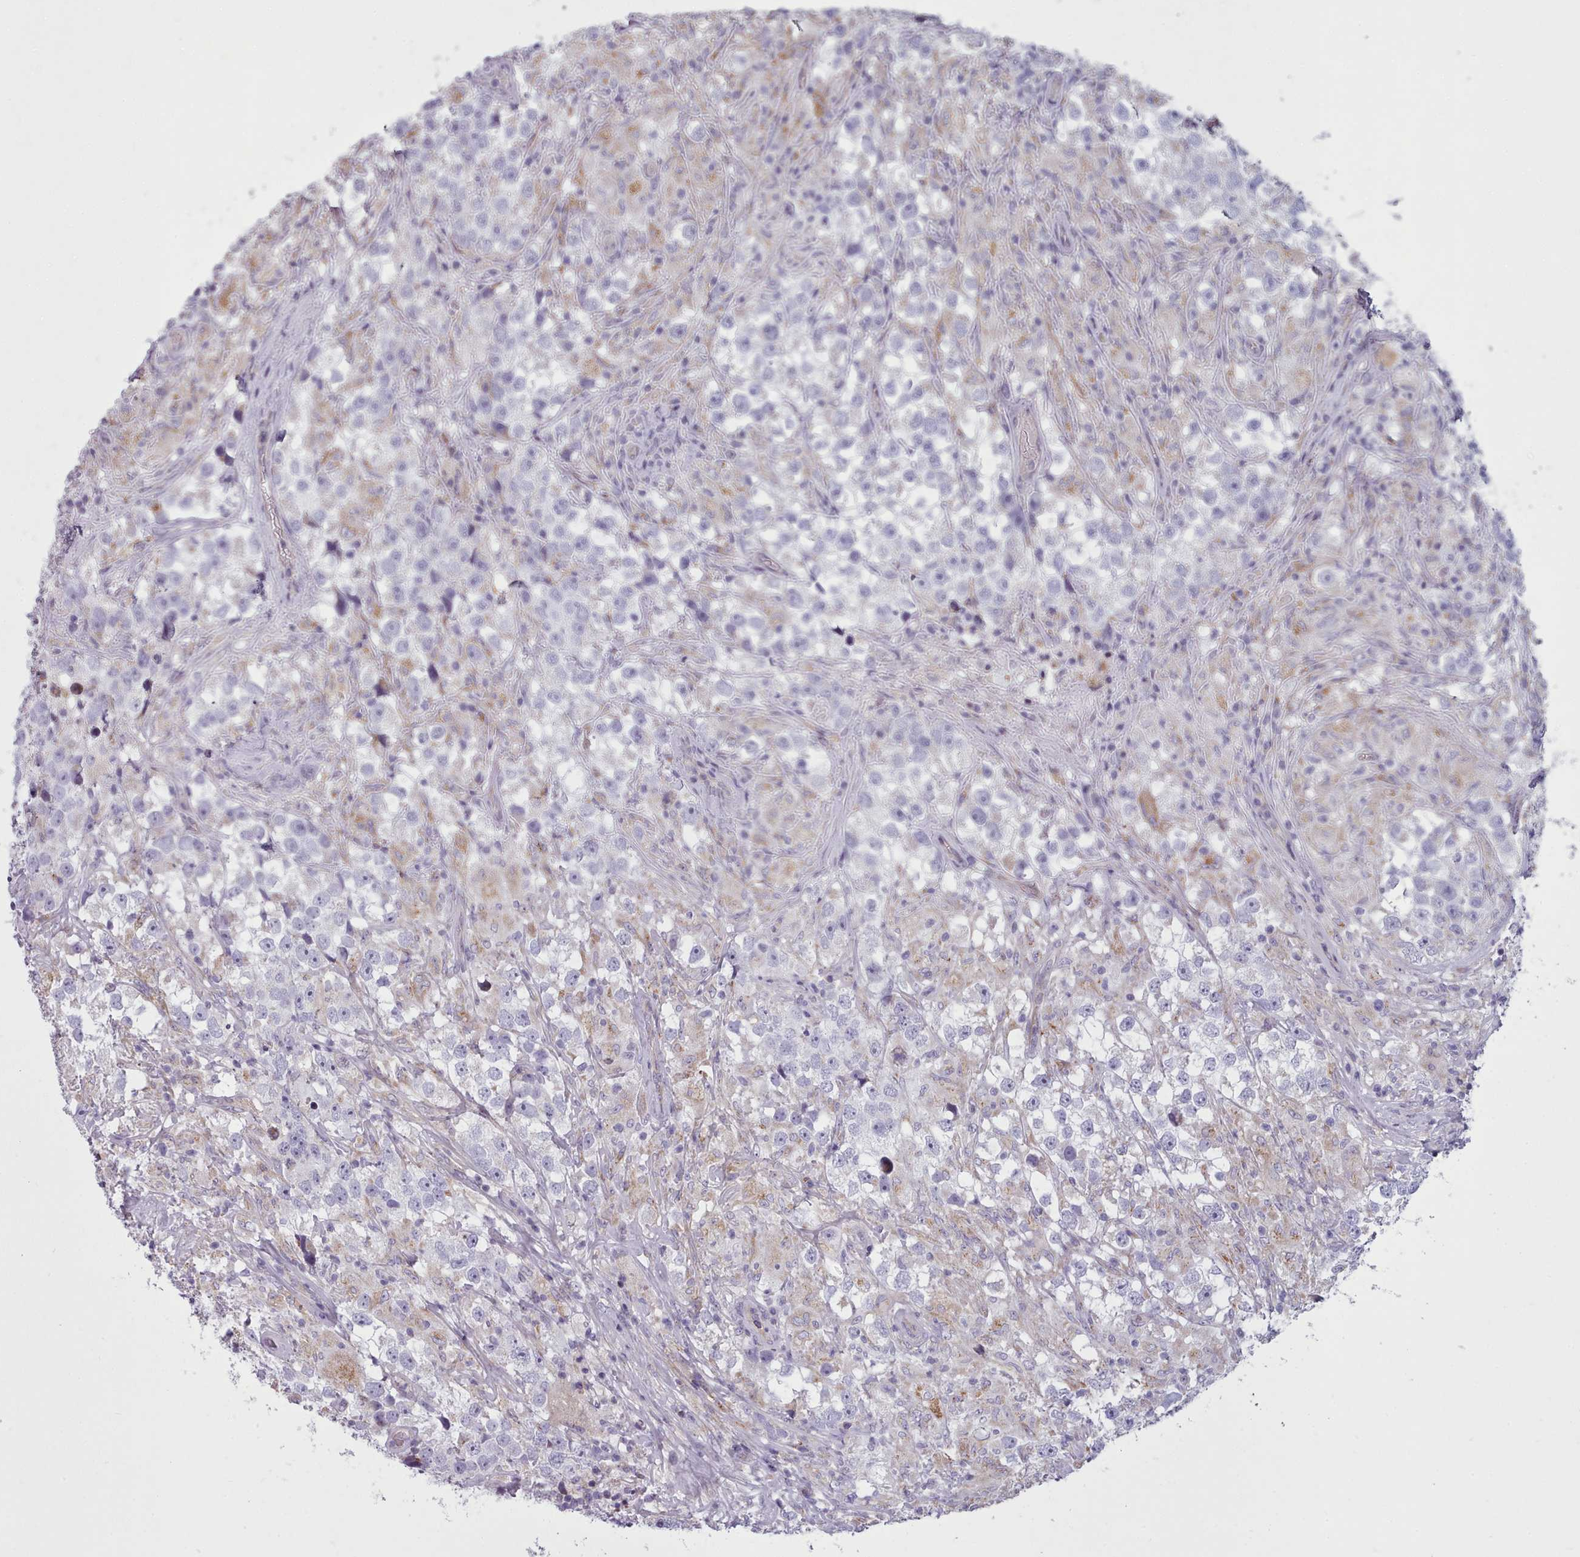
{"staining": {"intensity": "negative", "quantity": "none", "location": "none"}, "tissue": "testis cancer", "cell_type": "Tumor cells", "image_type": "cancer", "snomed": [{"axis": "morphology", "description": "Seminoma, NOS"}, {"axis": "topography", "description": "Testis"}], "caption": "Testis seminoma stained for a protein using immunohistochemistry (IHC) exhibits no staining tumor cells.", "gene": "SLC52A3", "patient": {"sex": "male", "age": 46}}